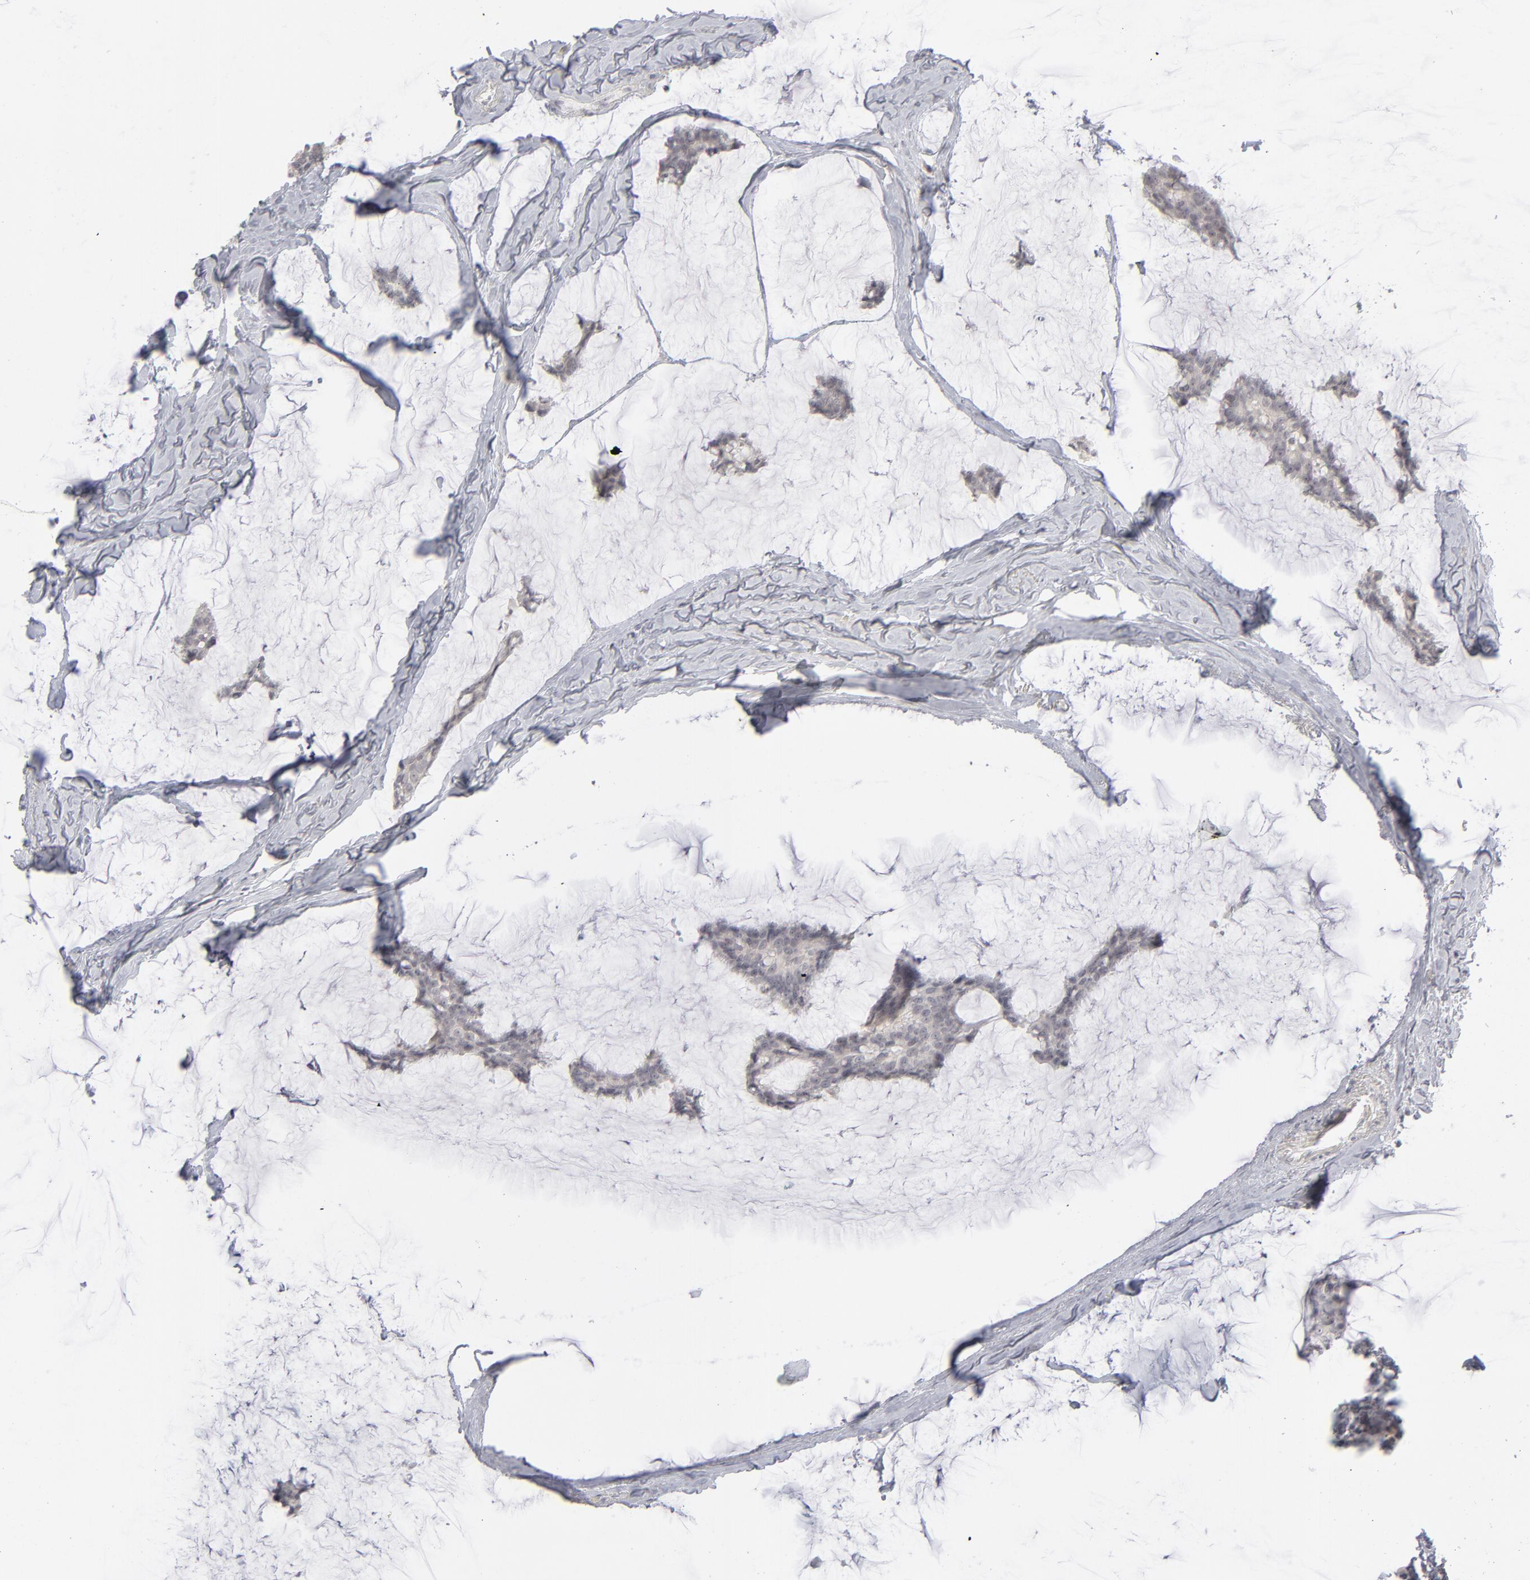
{"staining": {"intensity": "negative", "quantity": "none", "location": "none"}, "tissue": "breast cancer", "cell_type": "Tumor cells", "image_type": "cancer", "snomed": [{"axis": "morphology", "description": "Duct carcinoma"}, {"axis": "topography", "description": "Breast"}], "caption": "This is an immunohistochemistry (IHC) image of human breast cancer. There is no staining in tumor cells.", "gene": "KIAA1210", "patient": {"sex": "female", "age": 93}}